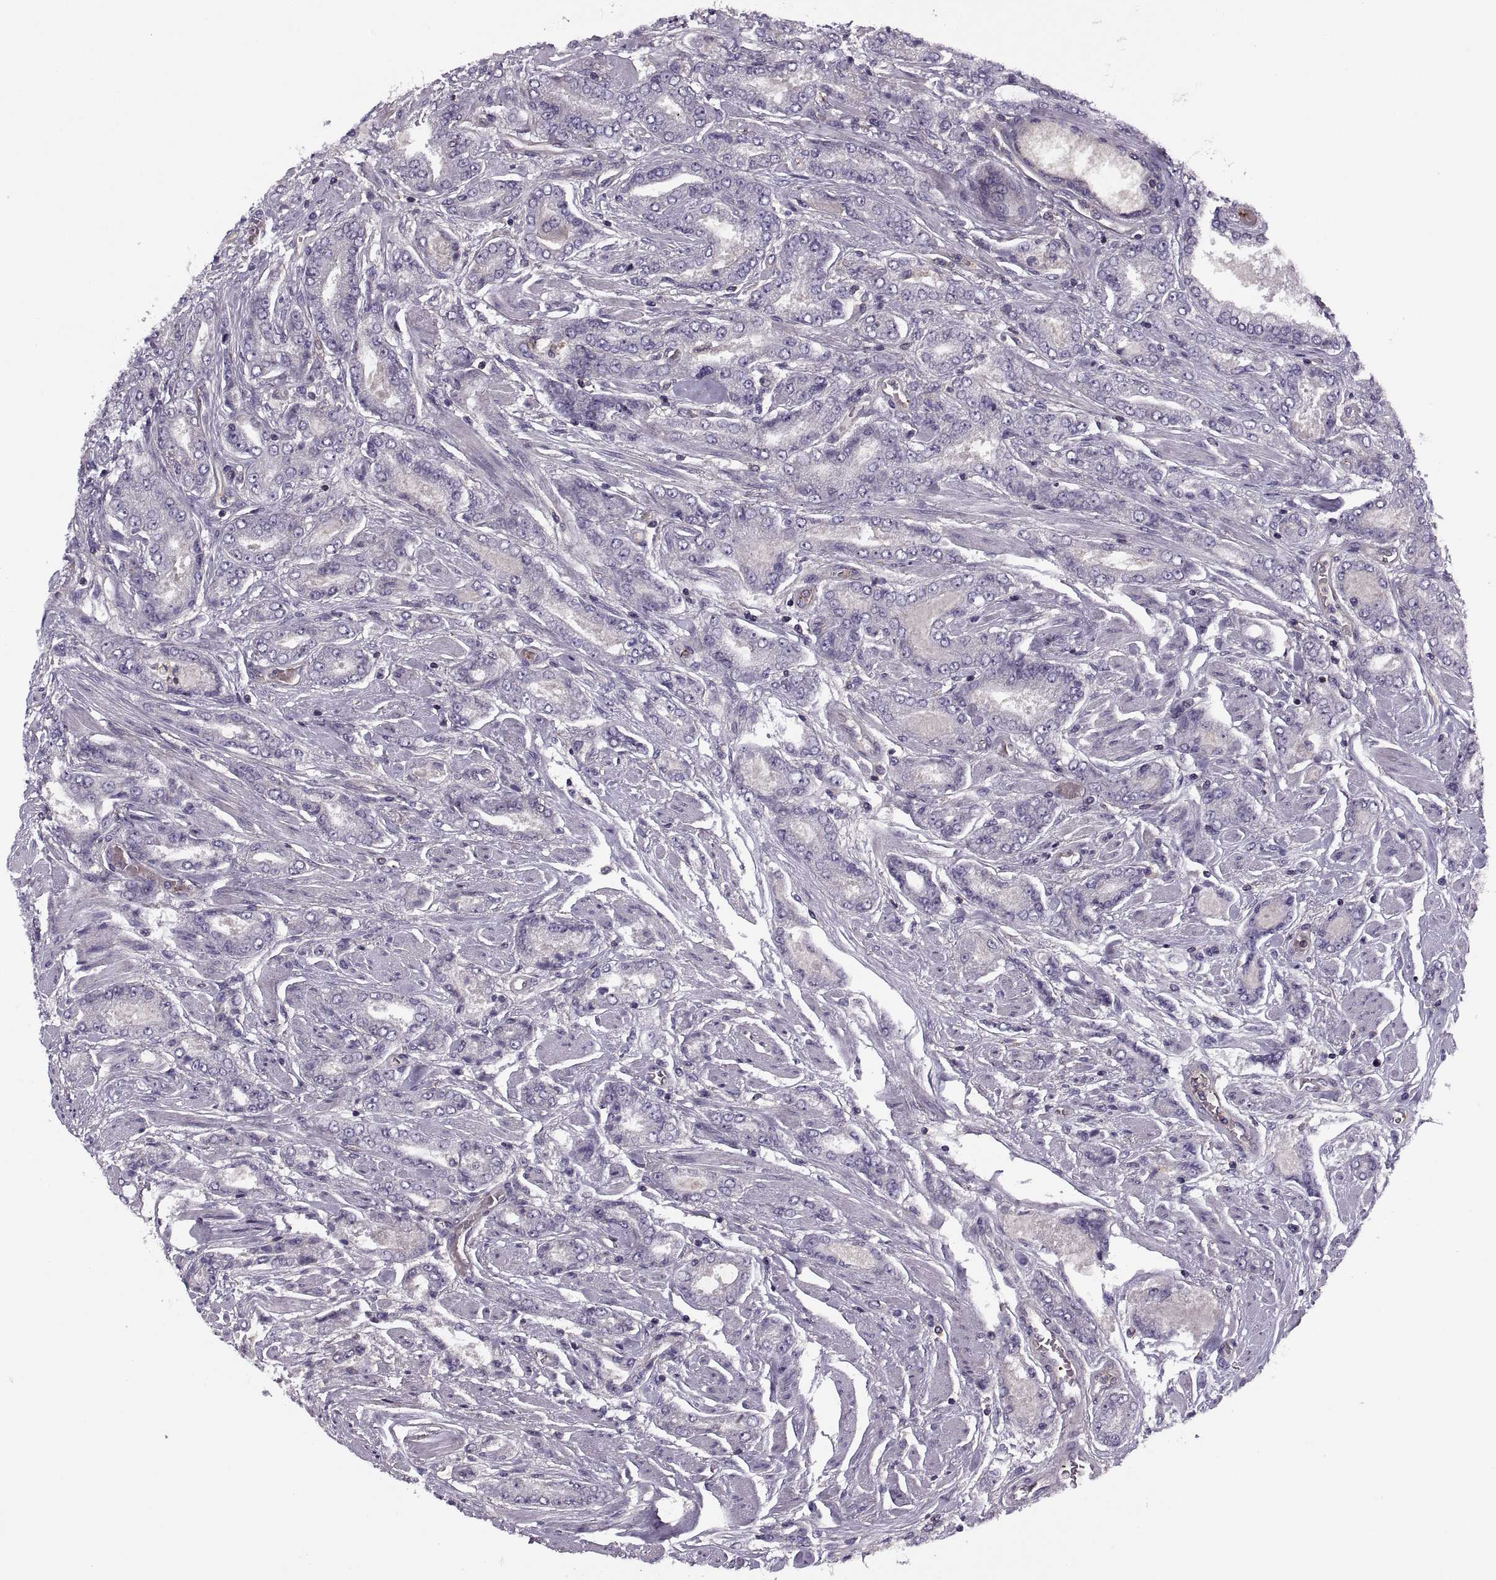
{"staining": {"intensity": "negative", "quantity": "none", "location": "none"}, "tissue": "prostate cancer", "cell_type": "Tumor cells", "image_type": "cancer", "snomed": [{"axis": "morphology", "description": "Adenocarcinoma, NOS"}, {"axis": "topography", "description": "Prostate"}], "caption": "Tumor cells are negative for protein expression in human prostate cancer.", "gene": "SLC2A3", "patient": {"sex": "male", "age": 64}}